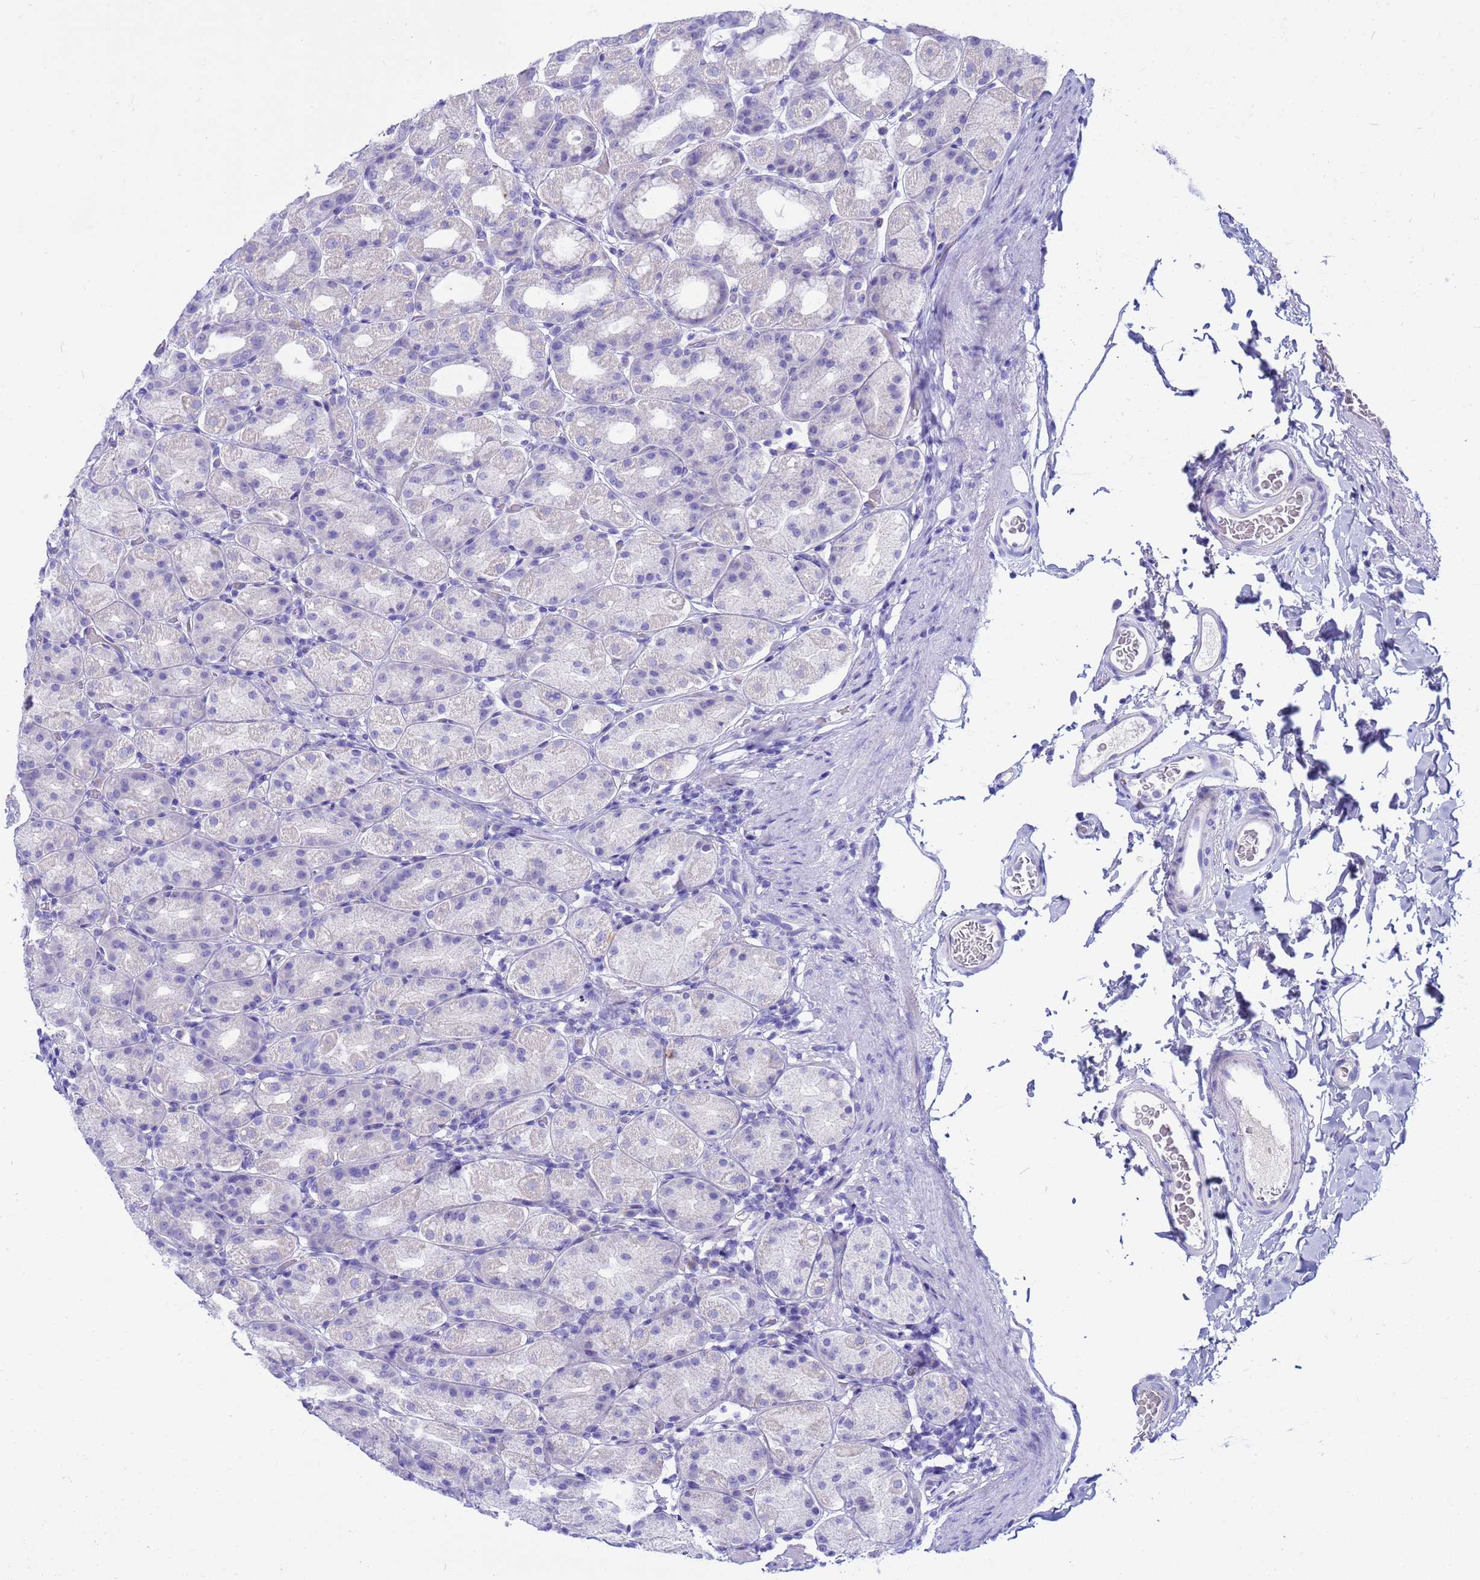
{"staining": {"intensity": "negative", "quantity": "none", "location": "none"}, "tissue": "stomach", "cell_type": "Glandular cells", "image_type": "normal", "snomed": [{"axis": "morphology", "description": "Normal tissue, NOS"}, {"axis": "topography", "description": "Stomach, upper"}], "caption": "This image is of normal stomach stained with immunohistochemistry (IHC) to label a protein in brown with the nuclei are counter-stained blue. There is no positivity in glandular cells. Nuclei are stained in blue.", "gene": "SYCN", "patient": {"sex": "male", "age": 68}}